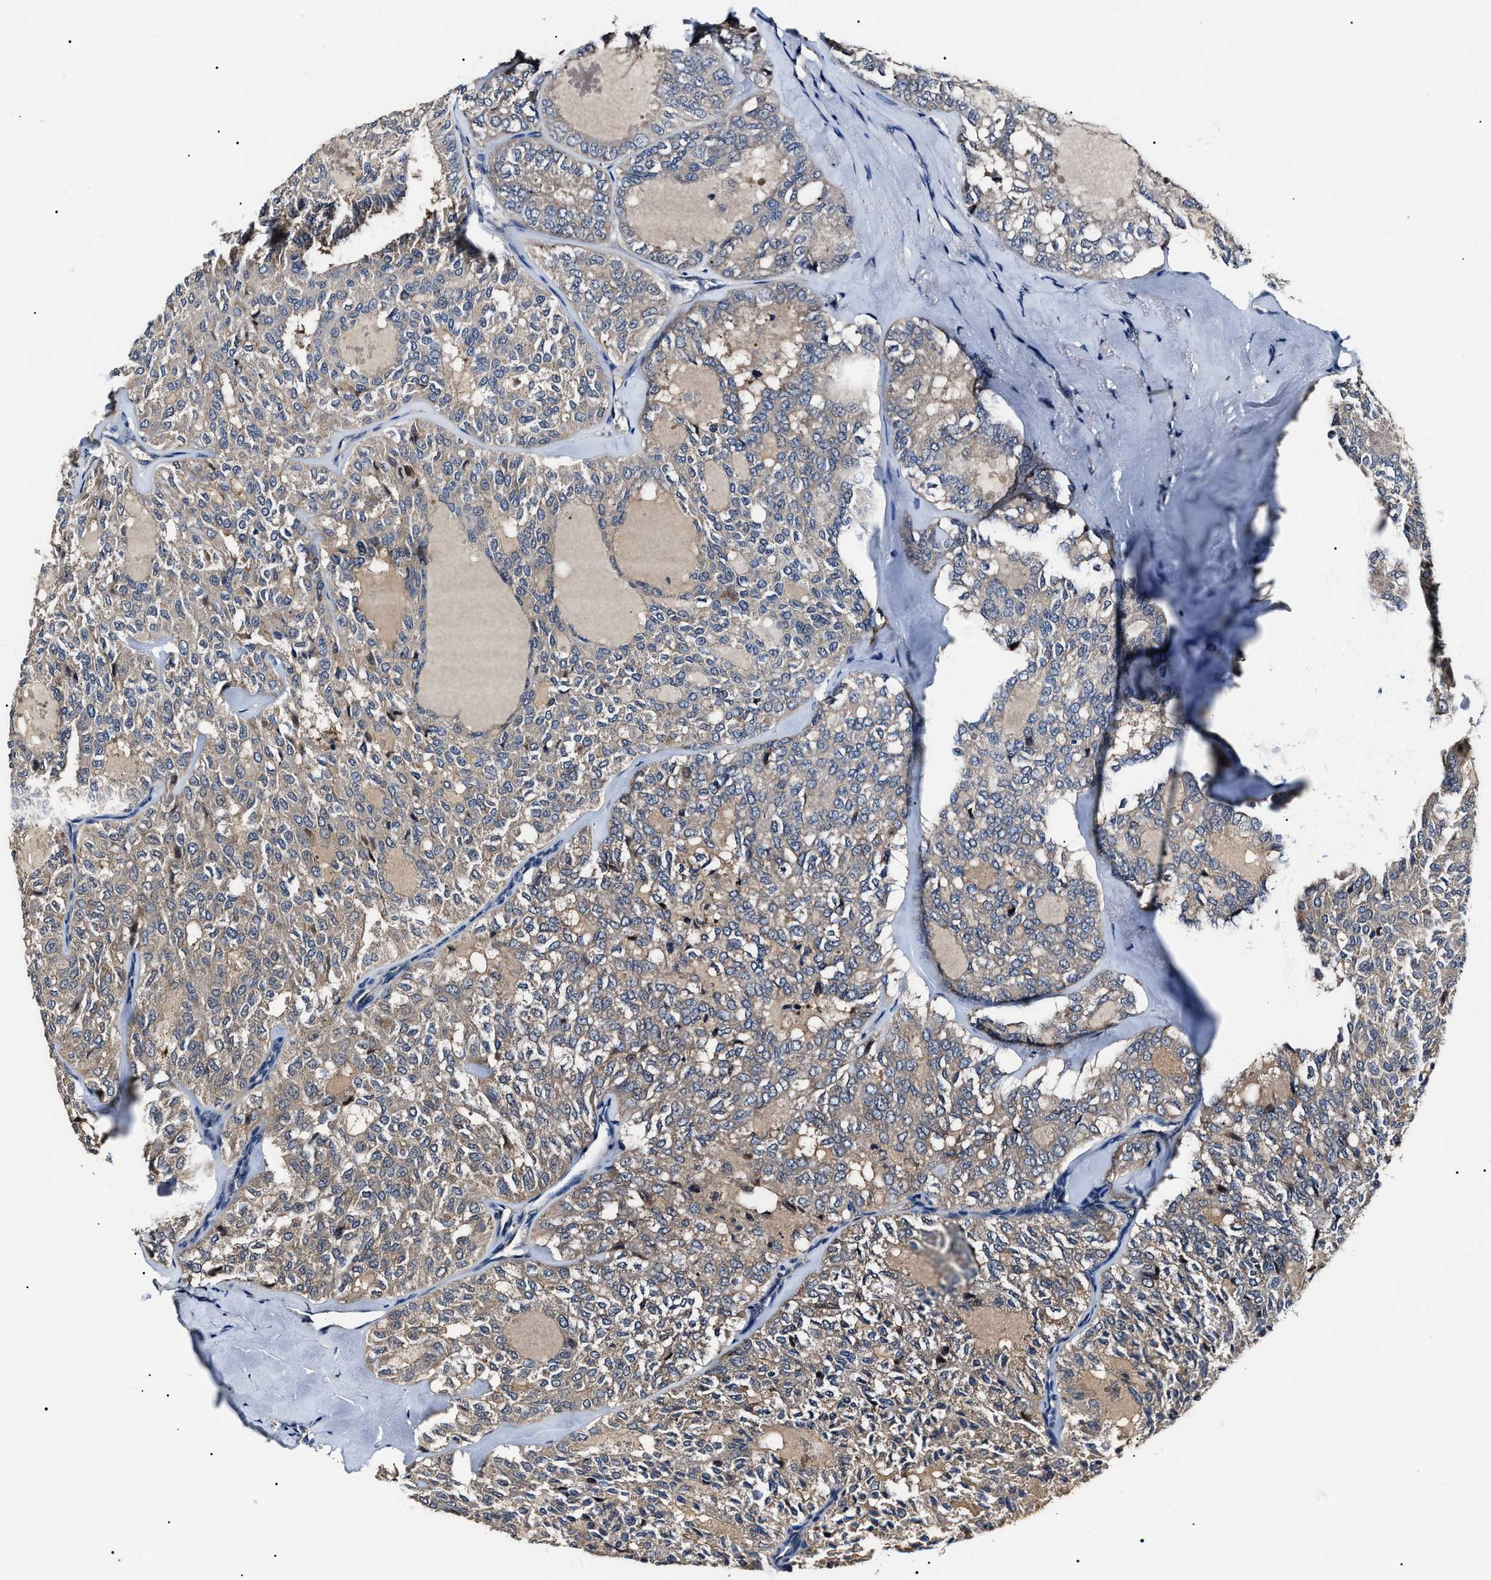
{"staining": {"intensity": "negative", "quantity": "none", "location": "none"}, "tissue": "thyroid cancer", "cell_type": "Tumor cells", "image_type": "cancer", "snomed": [{"axis": "morphology", "description": "Follicular adenoma carcinoma, NOS"}, {"axis": "topography", "description": "Thyroid gland"}], "caption": "The image exhibits no staining of tumor cells in follicular adenoma carcinoma (thyroid).", "gene": "IFT81", "patient": {"sex": "male", "age": 75}}